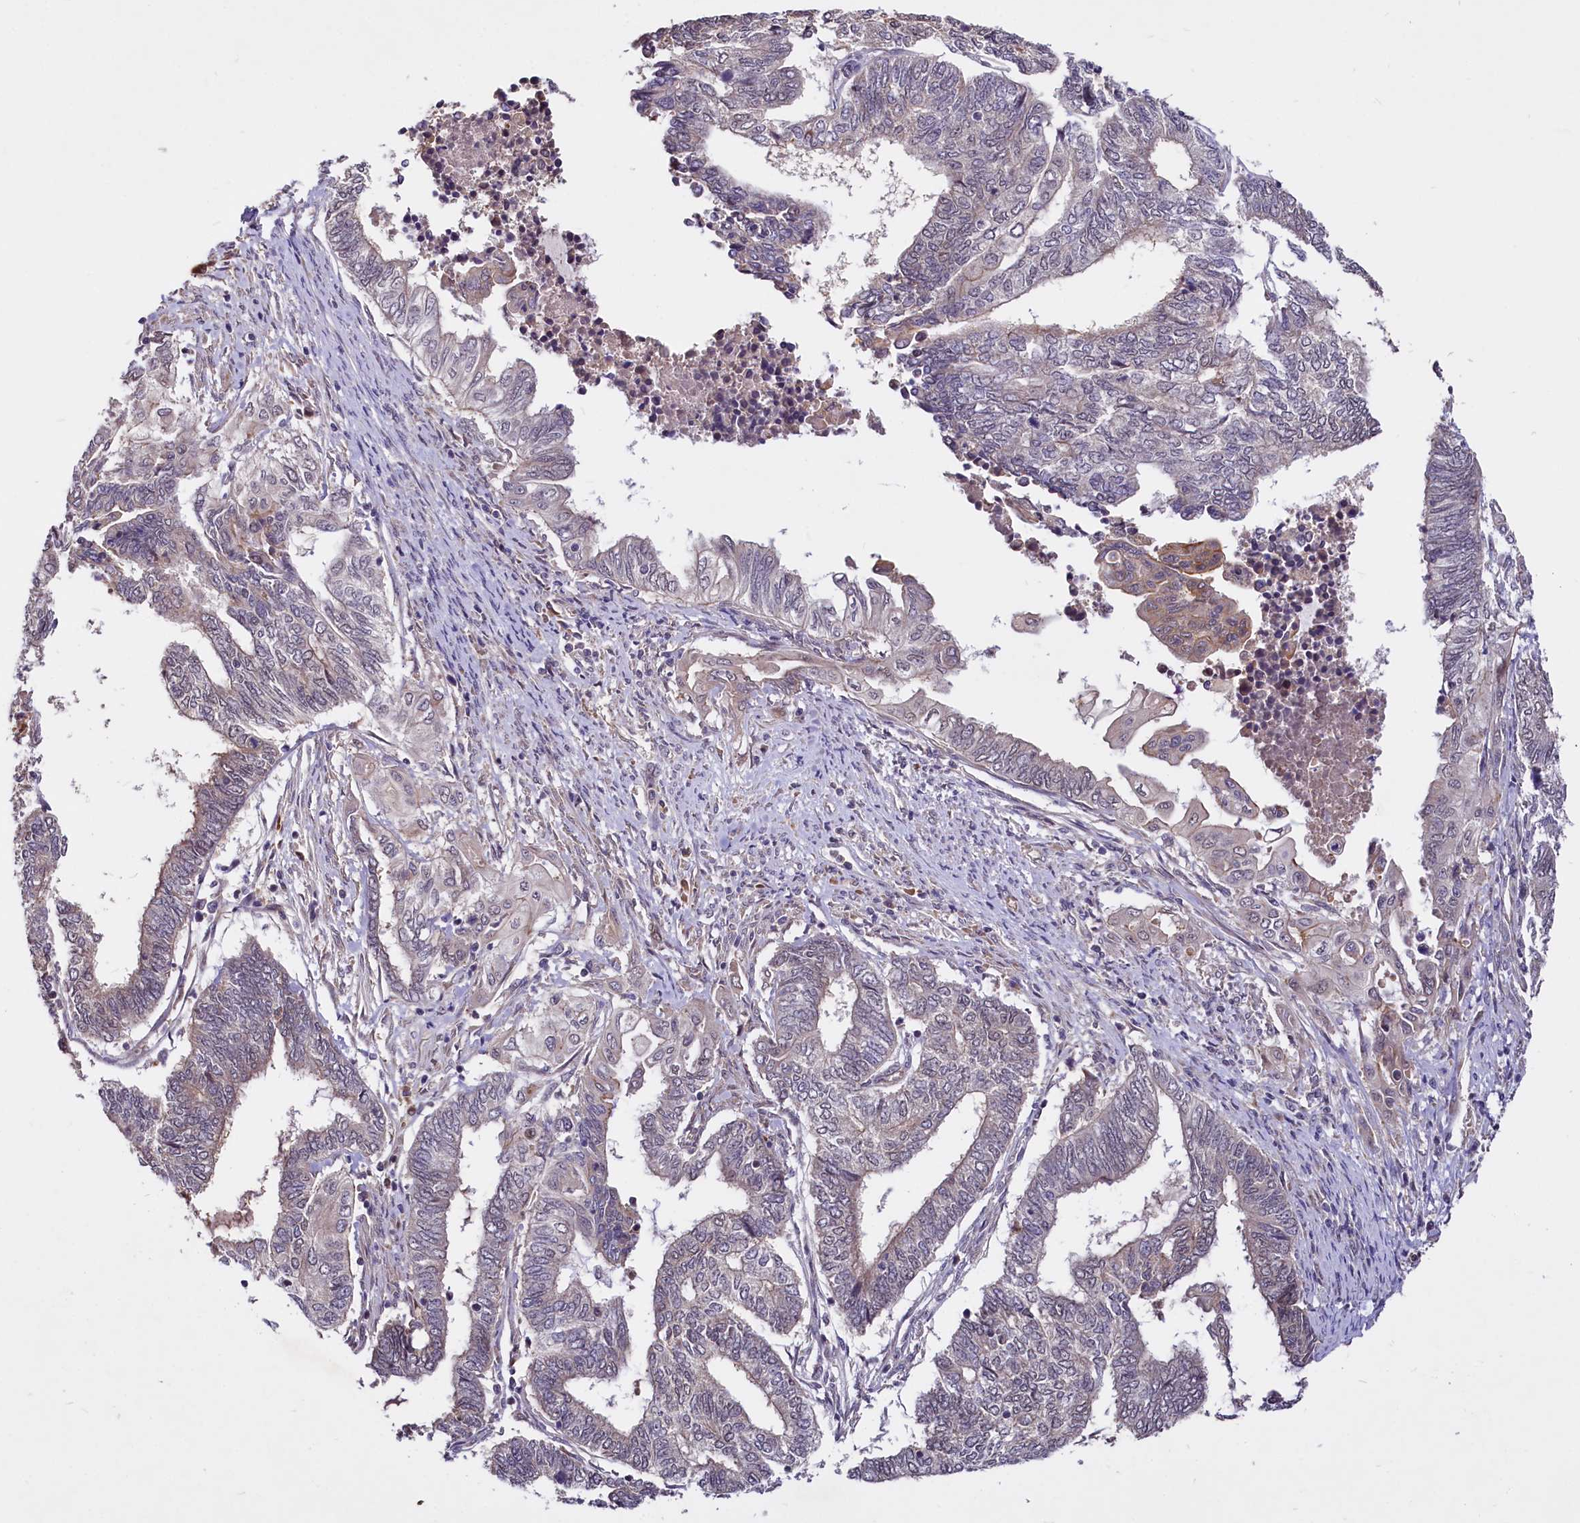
{"staining": {"intensity": "negative", "quantity": "none", "location": "none"}, "tissue": "endometrial cancer", "cell_type": "Tumor cells", "image_type": "cancer", "snomed": [{"axis": "morphology", "description": "Adenocarcinoma, NOS"}, {"axis": "topography", "description": "Uterus"}, {"axis": "topography", "description": "Endometrium"}], "caption": "Immunohistochemical staining of adenocarcinoma (endometrial) demonstrates no significant staining in tumor cells.", "gene": "UBE3A", "patient": {"sex": "female", "age": 70}}